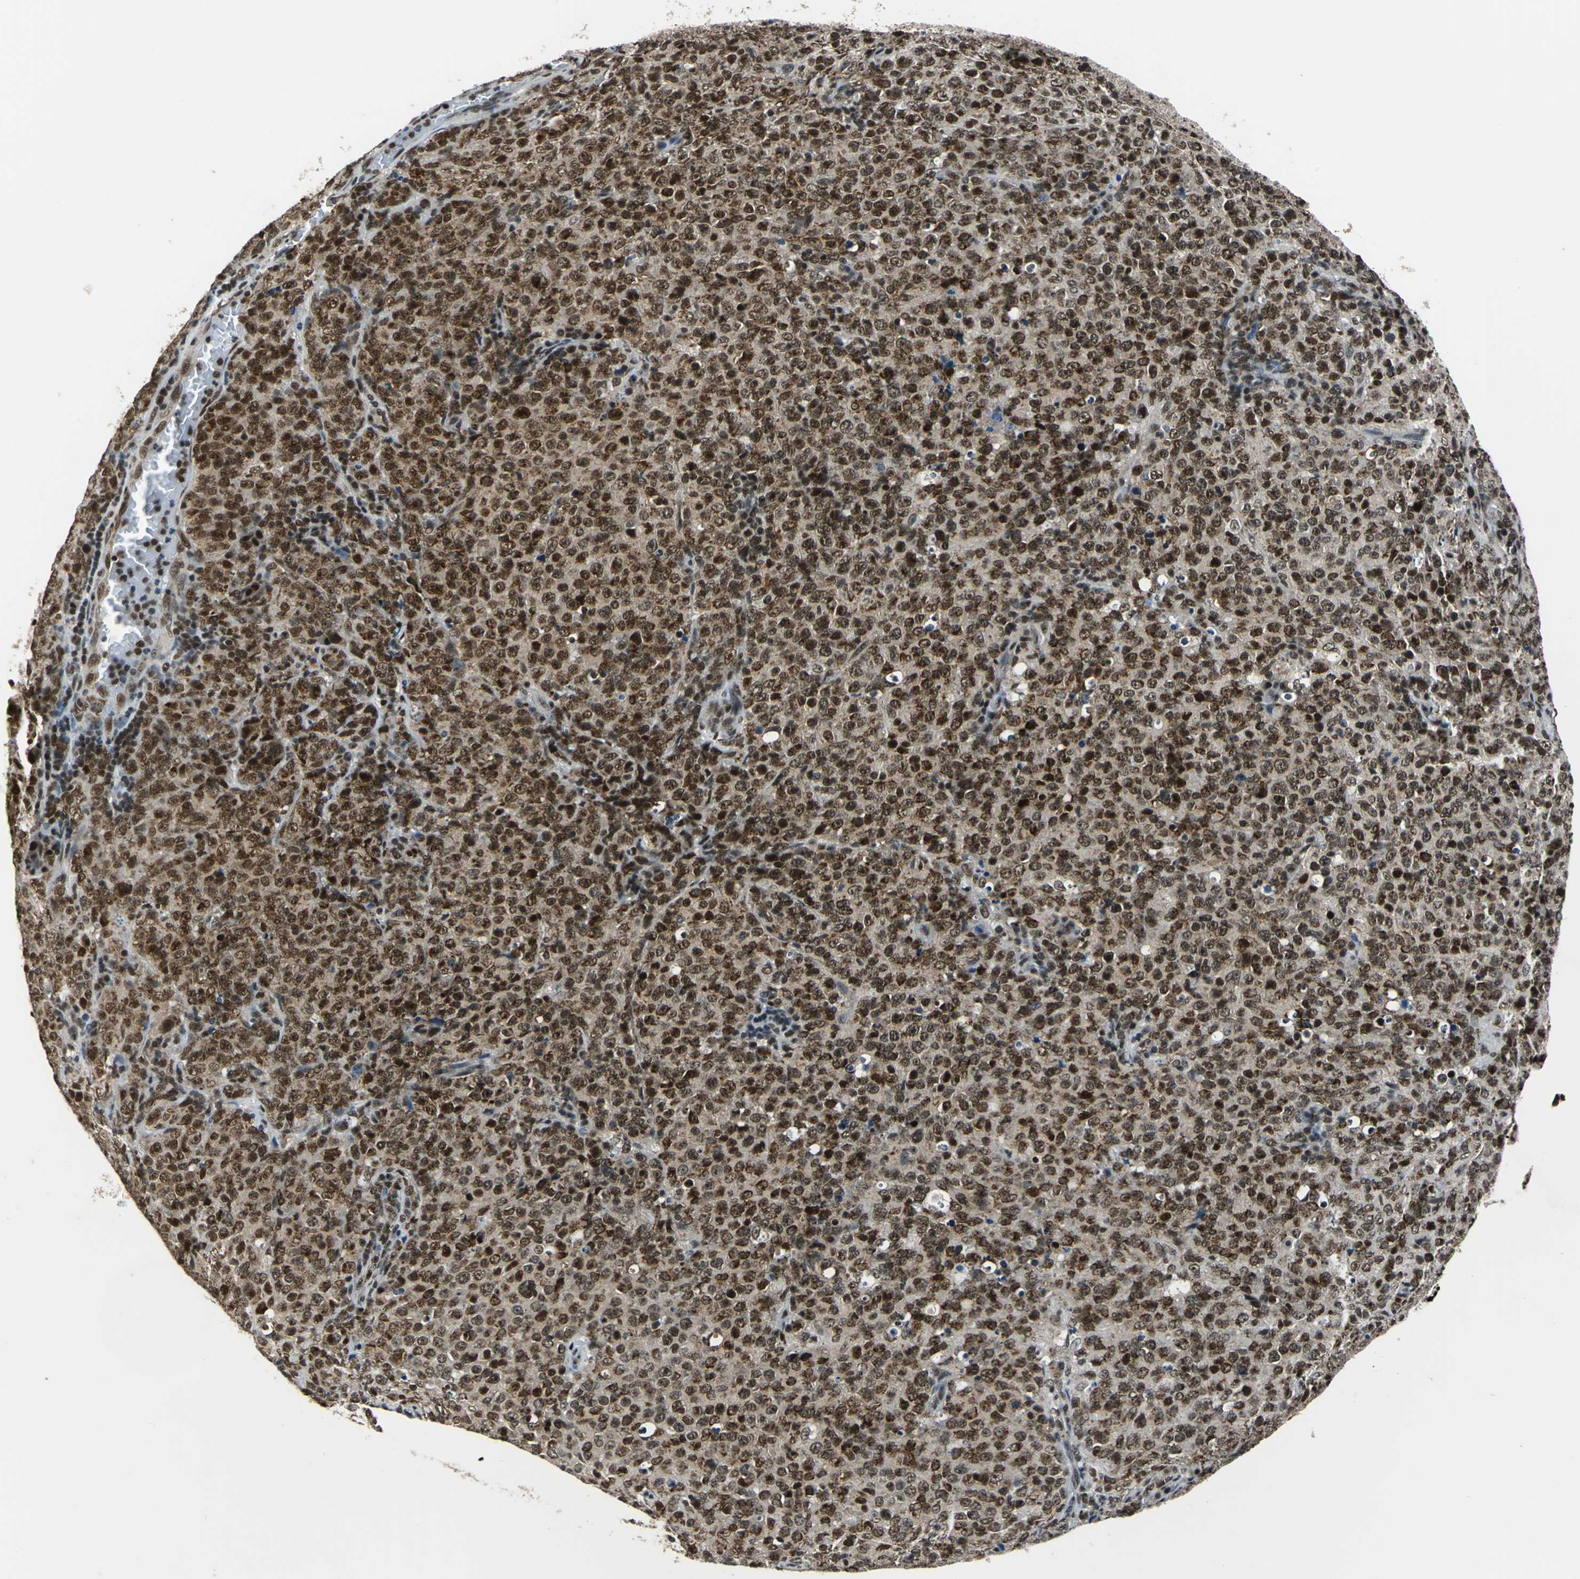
{"staining": {"intensity": "strong", "quantity": ">75%", "location": "nuclear"}, "tissue": "lymphoma", "cell_type": "Tumor cells", "image_type": "cancer", "snomed": [{"axis": "morphology", "description": "Malignant lymphoma, non-Hodgkin's type, High grade"}, {"axis": "topography", "description": "Tonsil"}], "caption": "Brown immunohistochemical staining in lymphoma exhibits strong nuclear staining in approximately >75% of tumor cells.", "gene": "BCLAF1", "patient": {"sex": "female", "age": 36}}